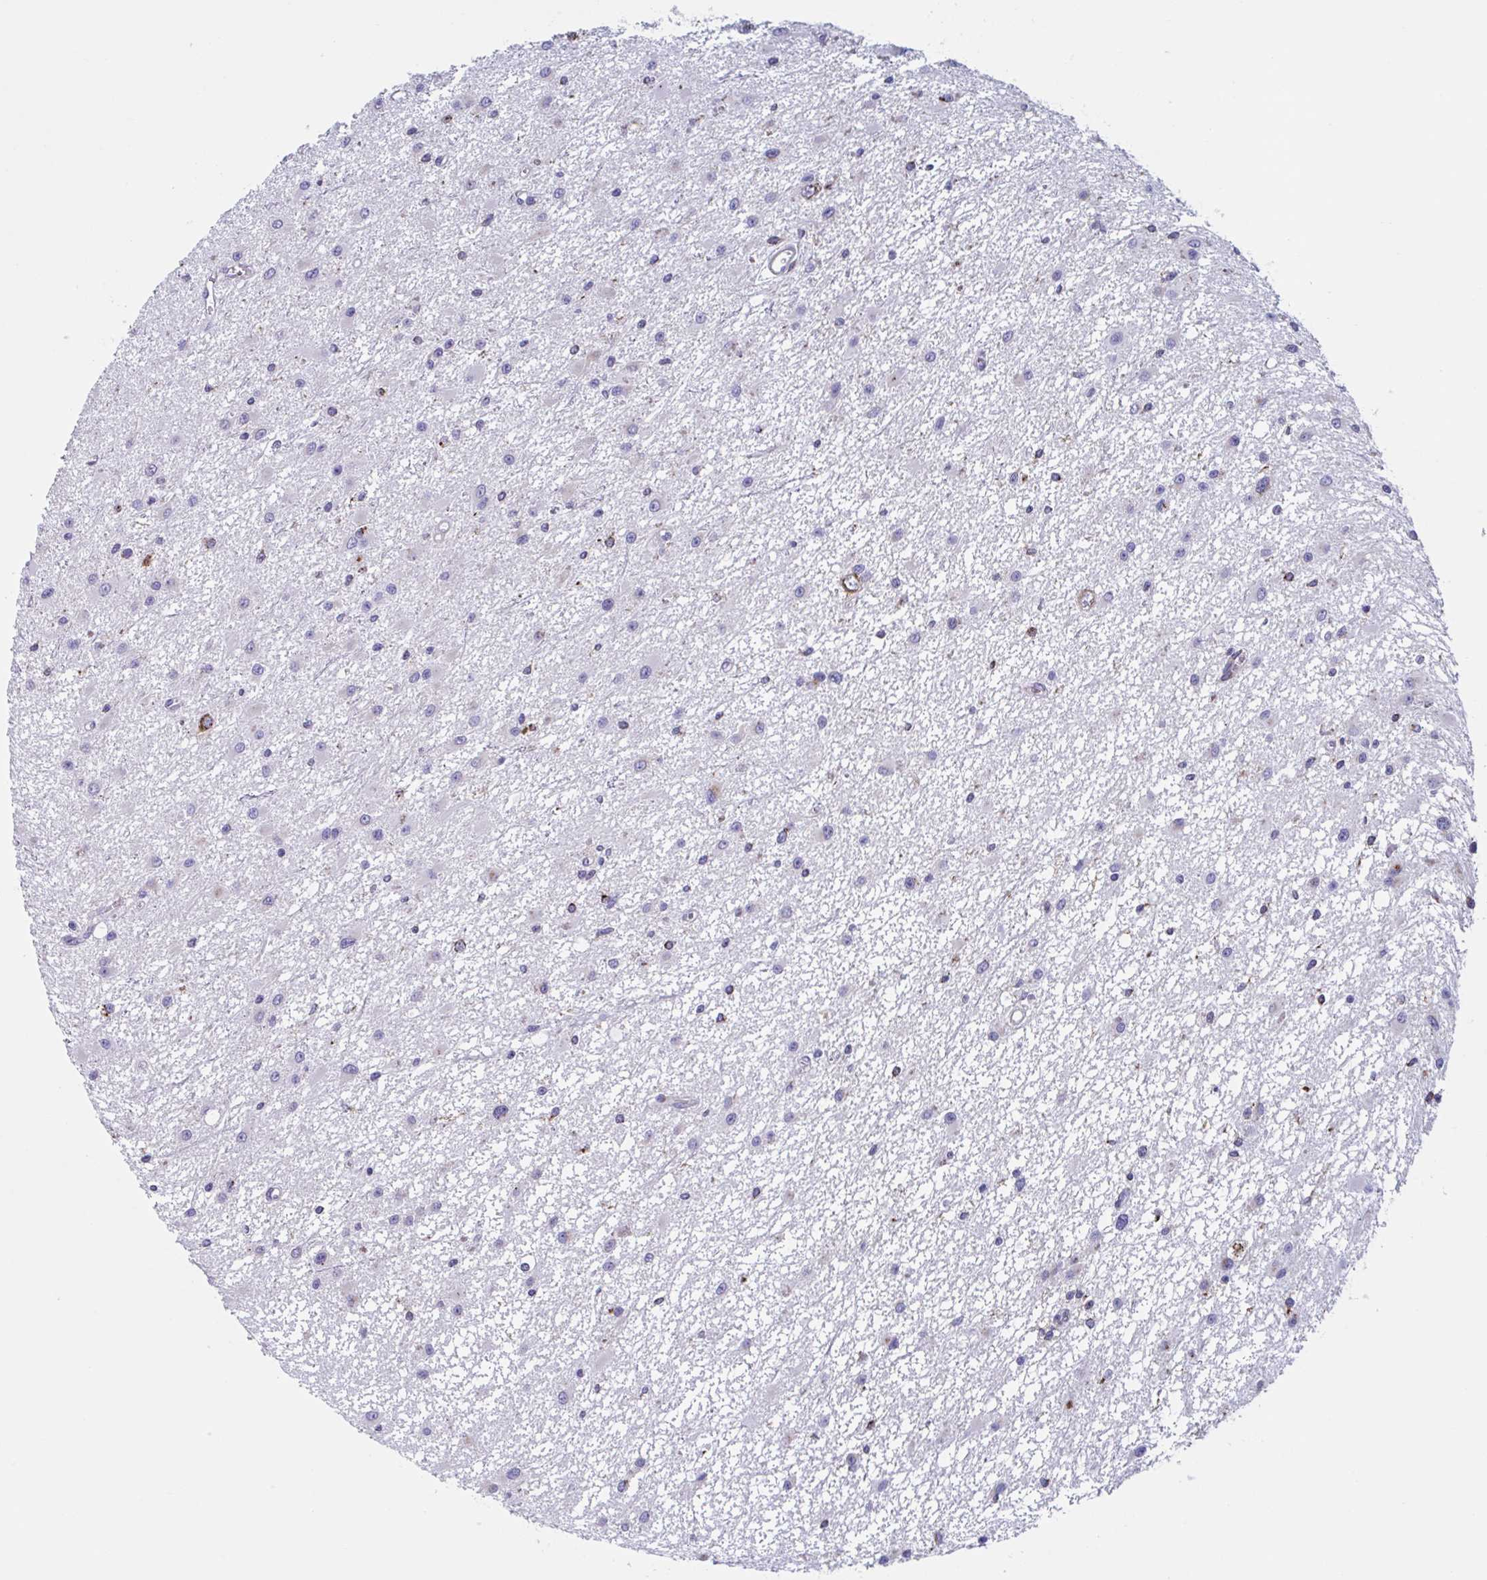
{"staining": {"intensity": "moderate", "quantity": "25%-75%", "location": "cytoplasmic/membranous"}, "tissue": "glioma", "cell_type": "Tumor cells", "image_type": "cancer", "snomed": [{"axis": "morphology", "description": "Glioma, malignant, High grade"}, {"axis": "topography", "description": "Brain"}], "caption": "Human malignant high-grade glioma stained with a protein marker reveals moderate staining in tumor cells.", "gene": "RFK", "patient": {"sex": "male", "age": 54}}